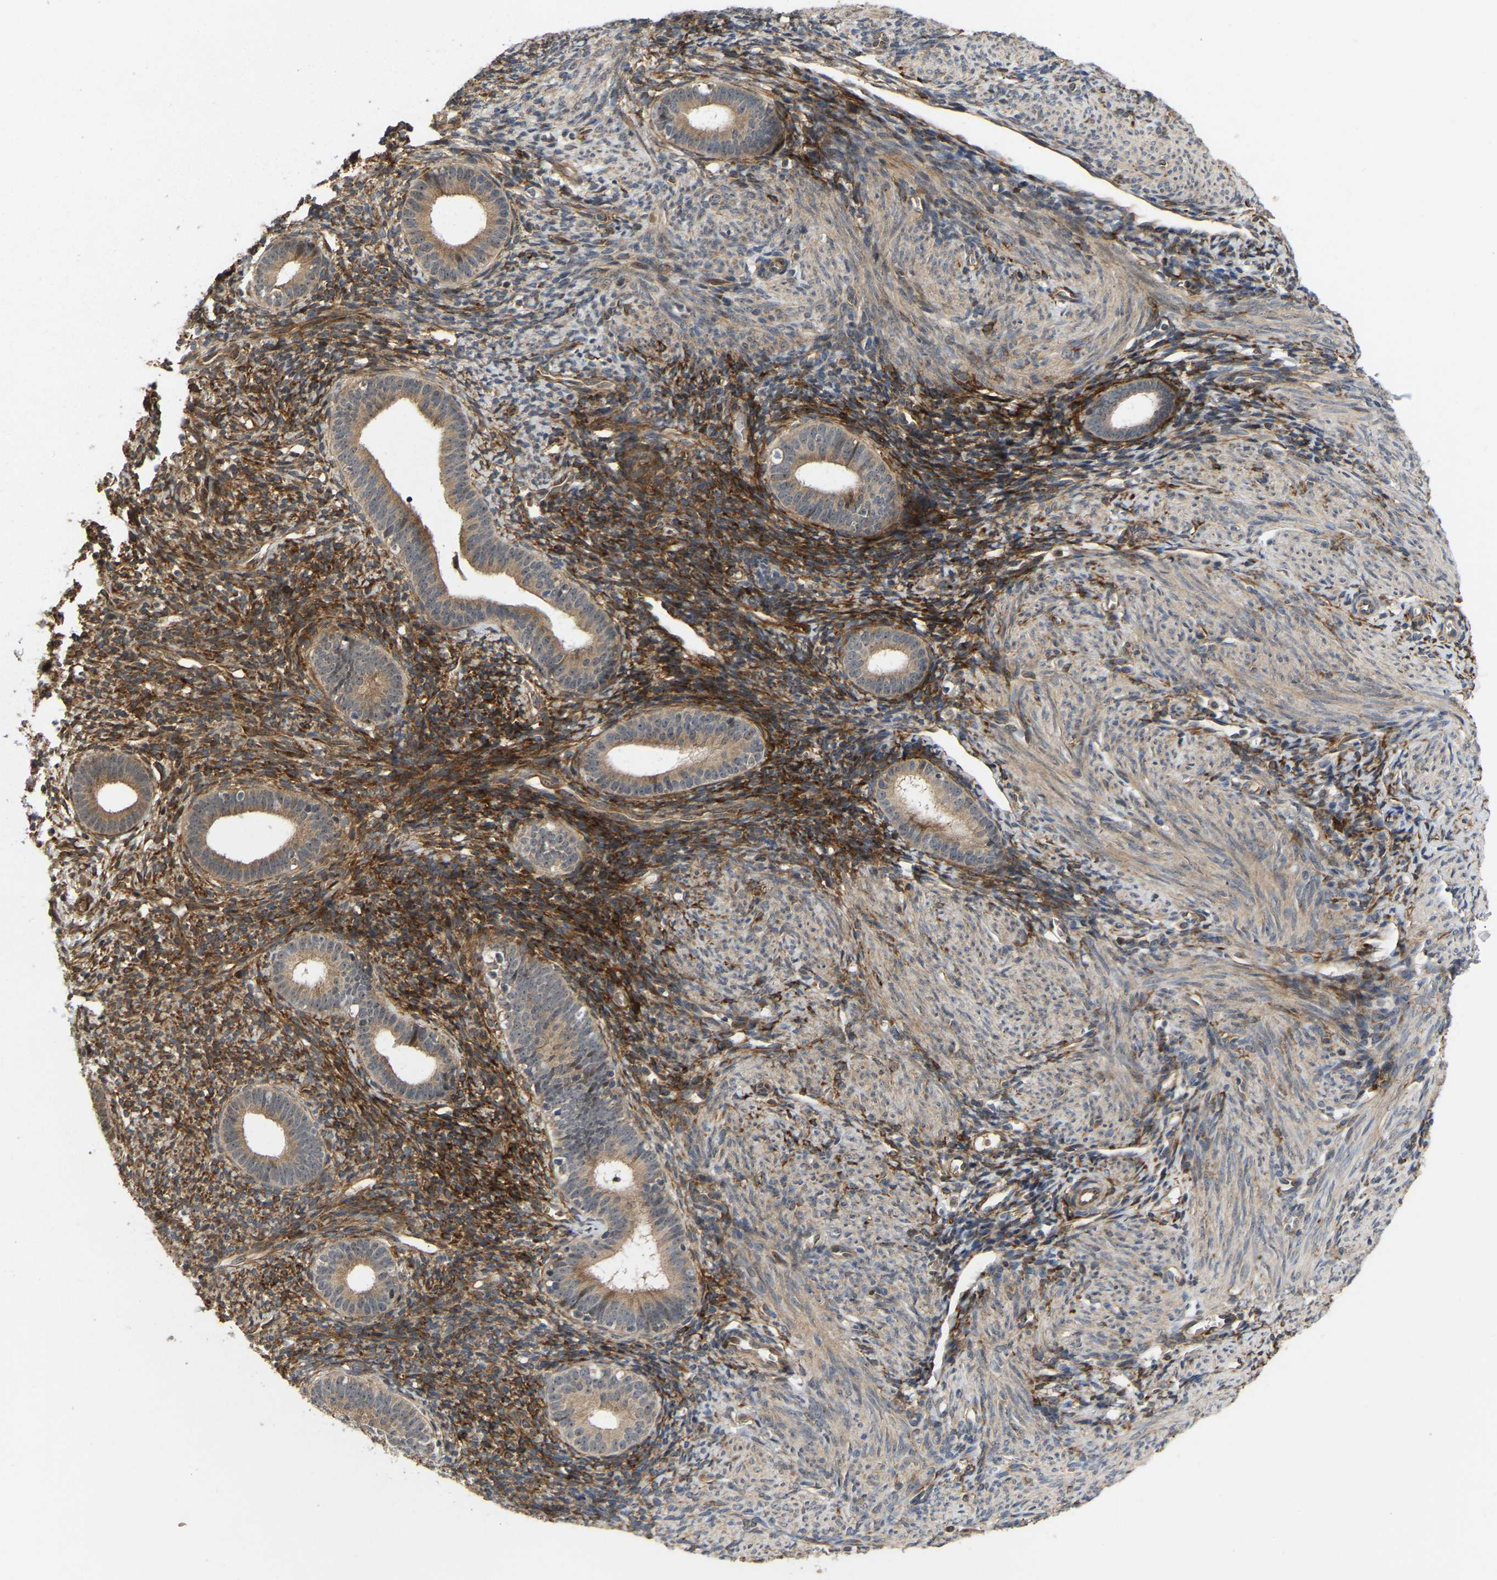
{"staining": {"intensity": "strong", "quantity": ">75%", "location": "cytoplasmic/membranous"}, "tissue": "endometrium", "cell_type": "Cells in endometrial stroma", "image_type": "normal", "snomed": [{"axis": "morphology", "description": "Normal tissue, NOS"}, {"axis": "morphology", "description": "Adenocarcinoma, NOS"}, {"axis": "topography", "description": "Endometrium"}], "caption": "Cells in endometrial stroma display strong cytoplasmic/membranous positivity in about >75% of cells in benign endometrium. (Stains: DAB in brown, nuclei in blue, Microscopy: brightfield microscopy at high magnification).", "gene": "LIMK2", "patient": {"sex": "female", "age": 57}}